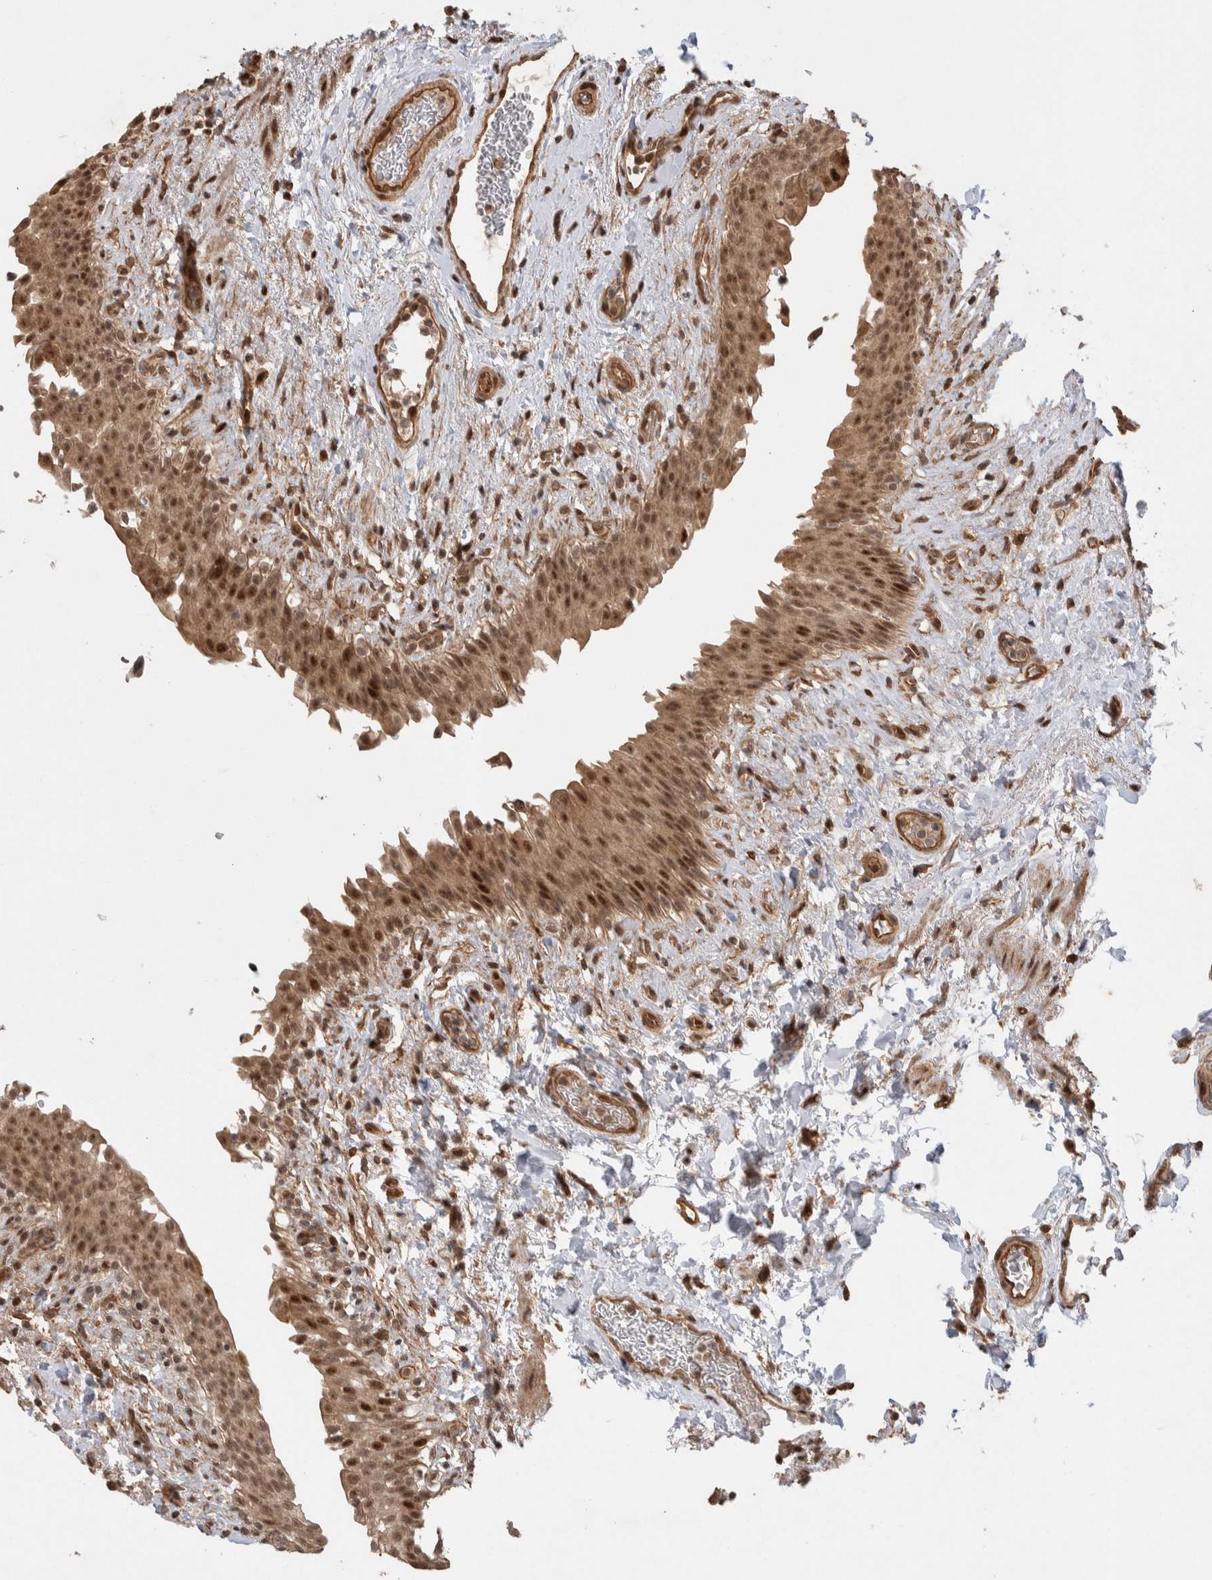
{"staining": {"intensity": "moderate", "quantity": ">75%", "location": "cytoplasmic/membranous,nuclear"}, "tissue": "urinary bladder", "cell_type": "Urothelial cells", "image_type": "normal", "snomed": [{"axis": "morphology", "description": "Normal tissue, NOS"}, {"axis": "topography", "description": "Urinary bladder"}], "caption": "The image exhibits immunohistochemical staining of benign urinary bladder. There is moderate cytoplasmic/membranous,nuclear positivity is identified in about >75% of urothelial cells.", "gene": "TOR1B", "patient": {"sex": "female", "age": 60}}